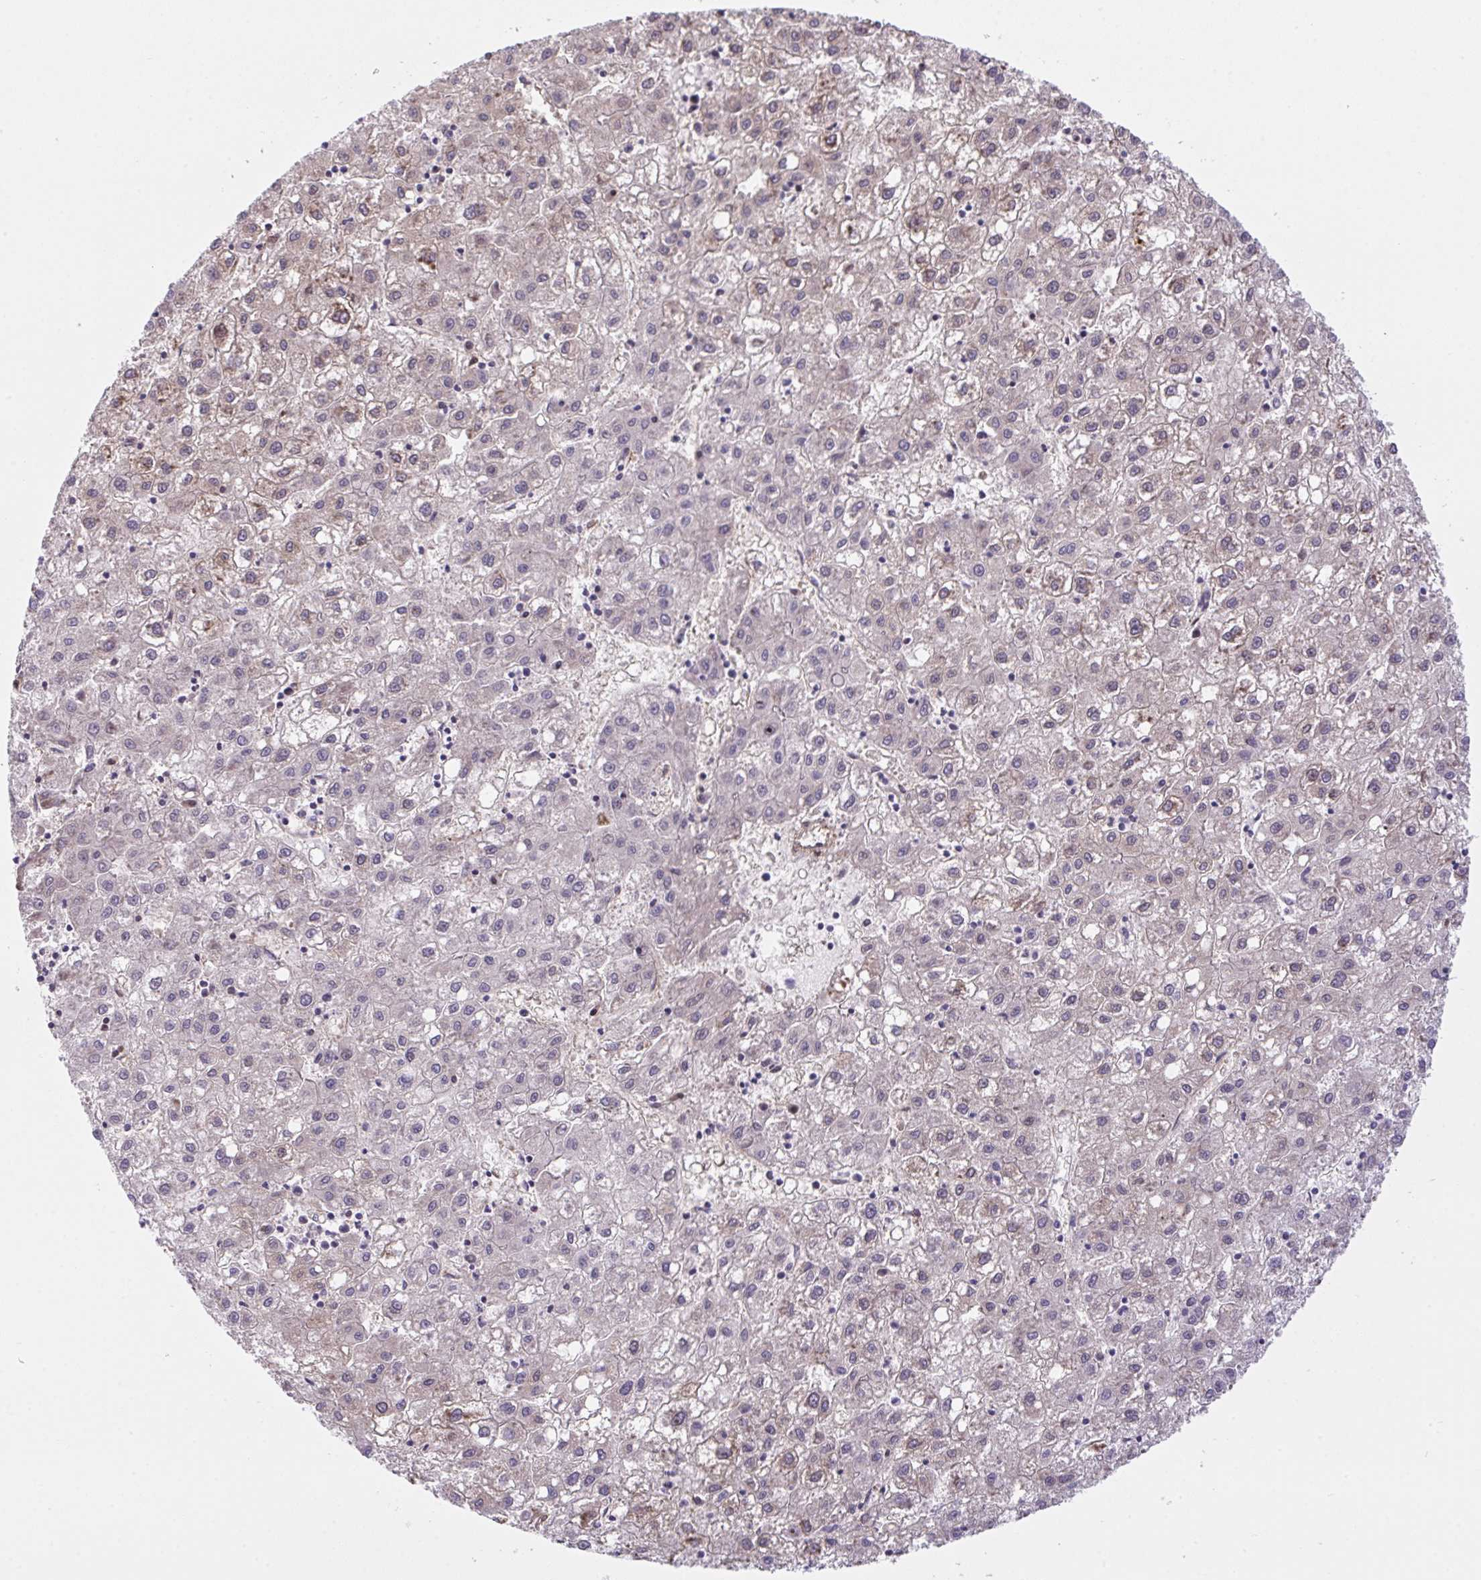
{"staining": {"intensity": "negative", "quantity": "none", "location": "none"}, "tissue": "liver cancer", "cell_type": "Tumor cells", "image_type": "cancer", "snomed": [{"axis": "morphology", "description": "Carcinoma, Hepatocellular, NOS"}, {"axis": "topography", "description": "Liver"}], "caption": "A high-resolution image shows IHC staining of liver cancer (hepatocellular carcinoma), which demonstrates no significant expression in tumor cells.", "gene": "RHOXF1", "patient": {"sex": "male", "age": 72}}